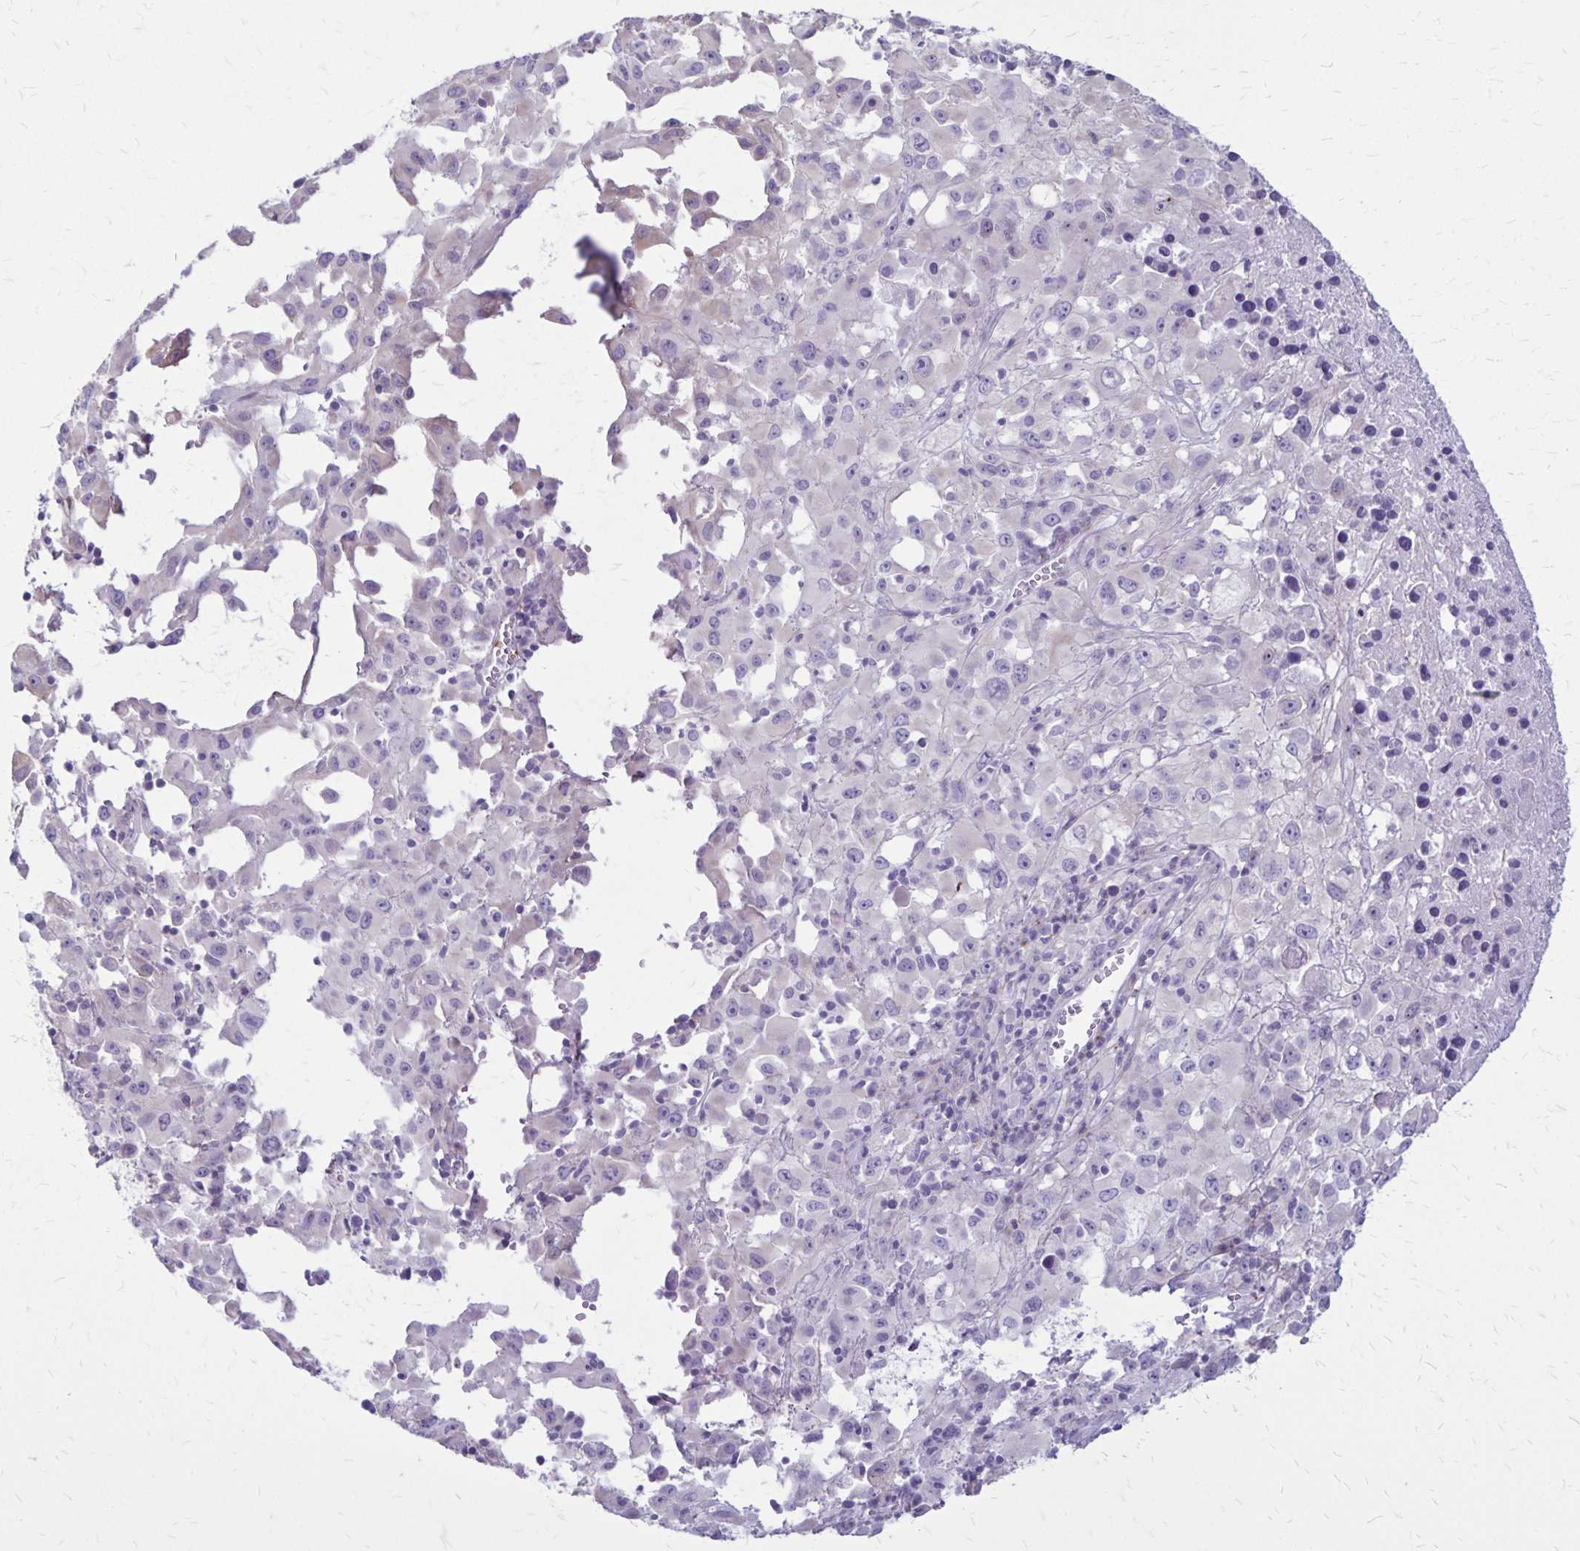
{"staining": {"intensity": "negative", "quantity": "none", "location": "none"}, "tissue": "melanoma", "cell_type": "Tumor cells", "image_type": "cancer", "snomed": [{"axis": "morphology", "description": "Malignant melanoma, Metastatic site"}, {"axis": "topography", "description": "Soft tissue"}], "caption": "Image shows no significant protein staining in tumor cells of melanoma.", "gene": "GP9", "patient": {"sex": "male", "age": 50}}